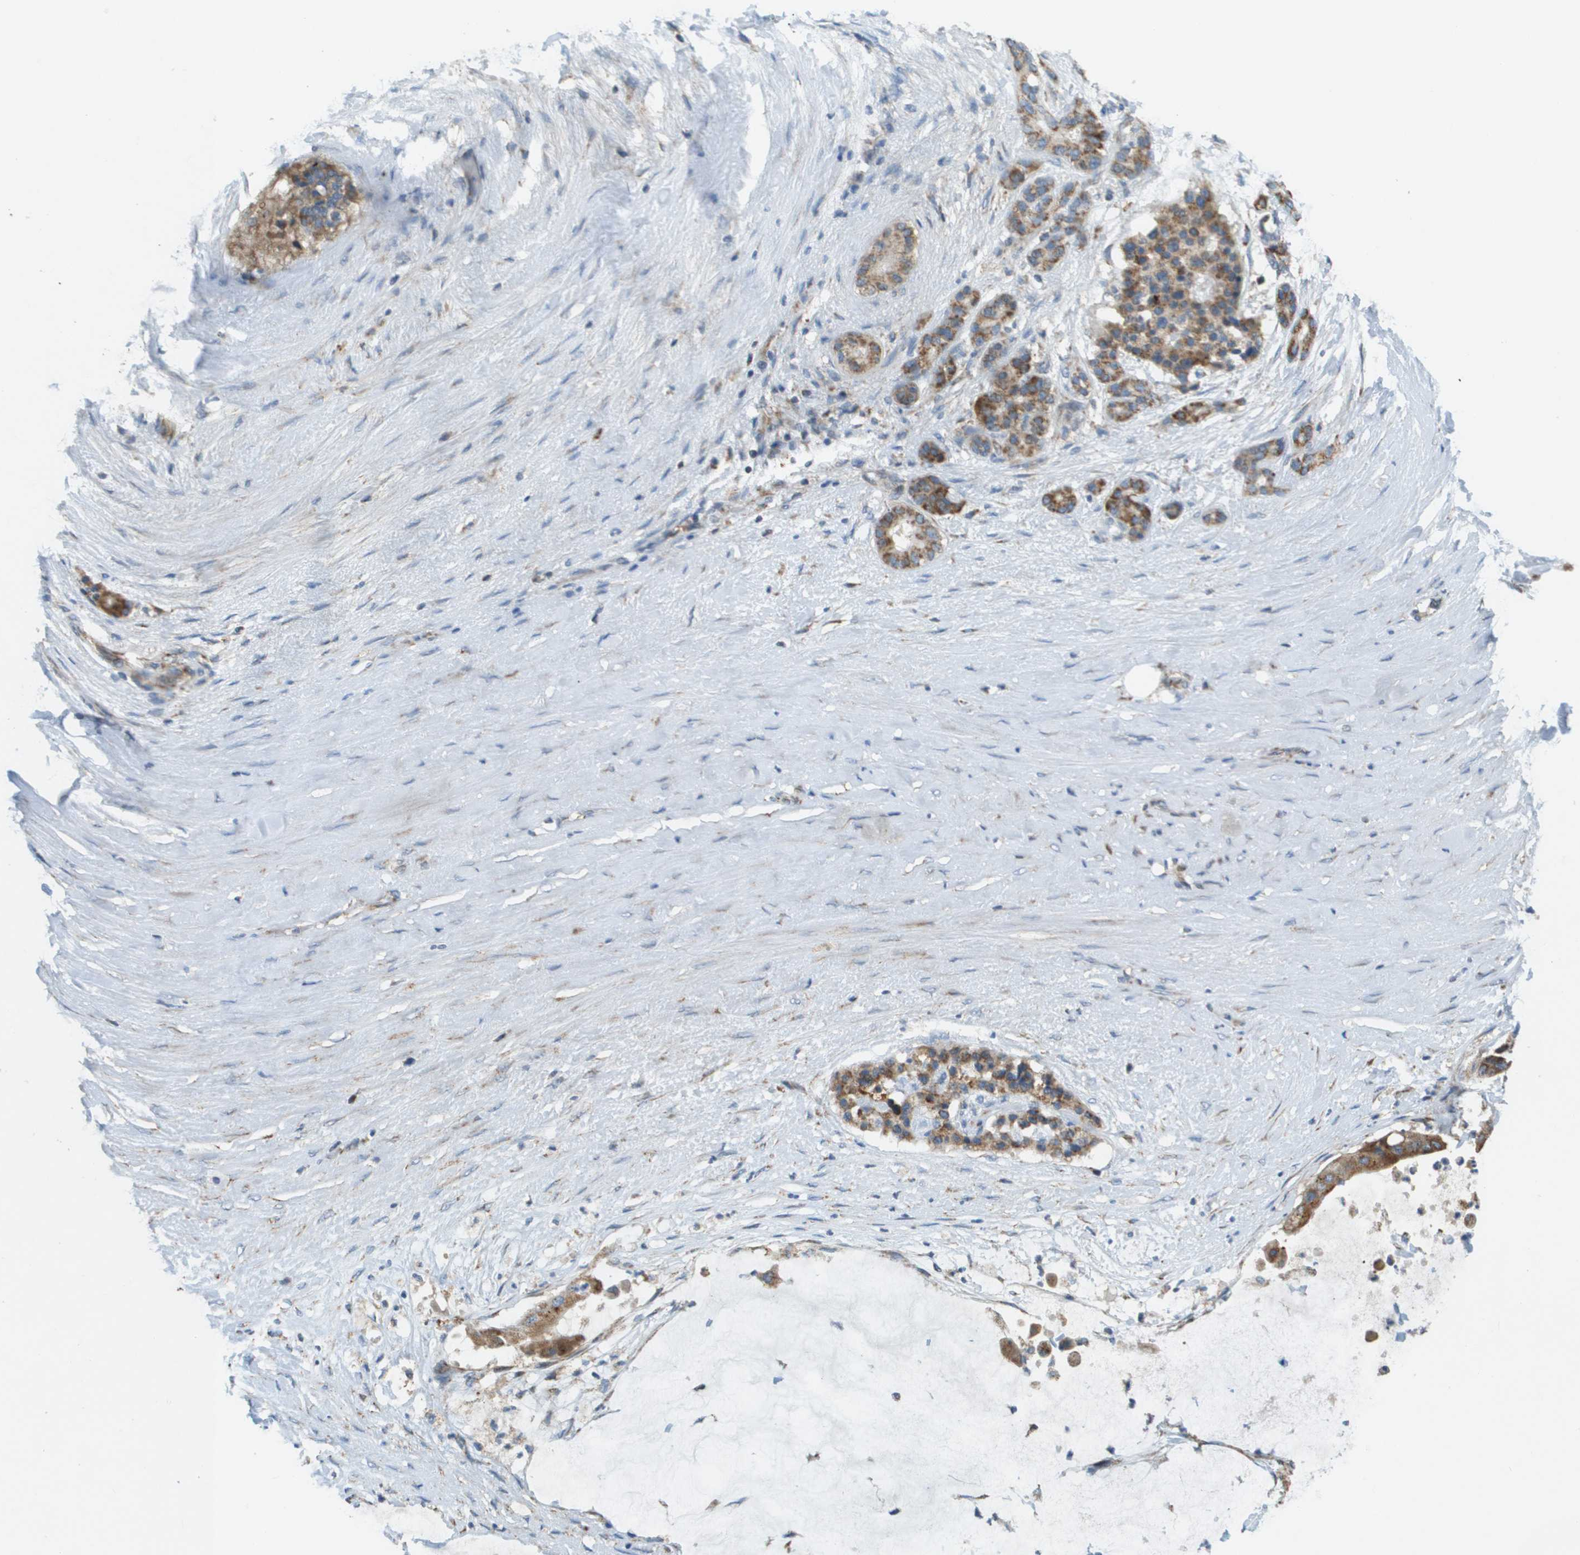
{"staining": {"intensity": "moderate", "quantity": ">75%", "location": "cytoplasmic/membranous"}, "tissue": "pancreatic cancer", "cell_type": "Tumor cells", "image_type": "cancer", "snomed": [{"axis": "morphology", "description": "Adenocarcinoma, NOS"}, {"axis": "topography", "description": "Pancreas"}], "caption": "There is medium levels of moderate cytoplasmic/membranous positivity in tumor cells of pancreatic adenocarcinoma, as demonstrated by immunohistochemical staining (brown color).", "gene": "NRK", "patient": {"sex": "male", "age": 41}}